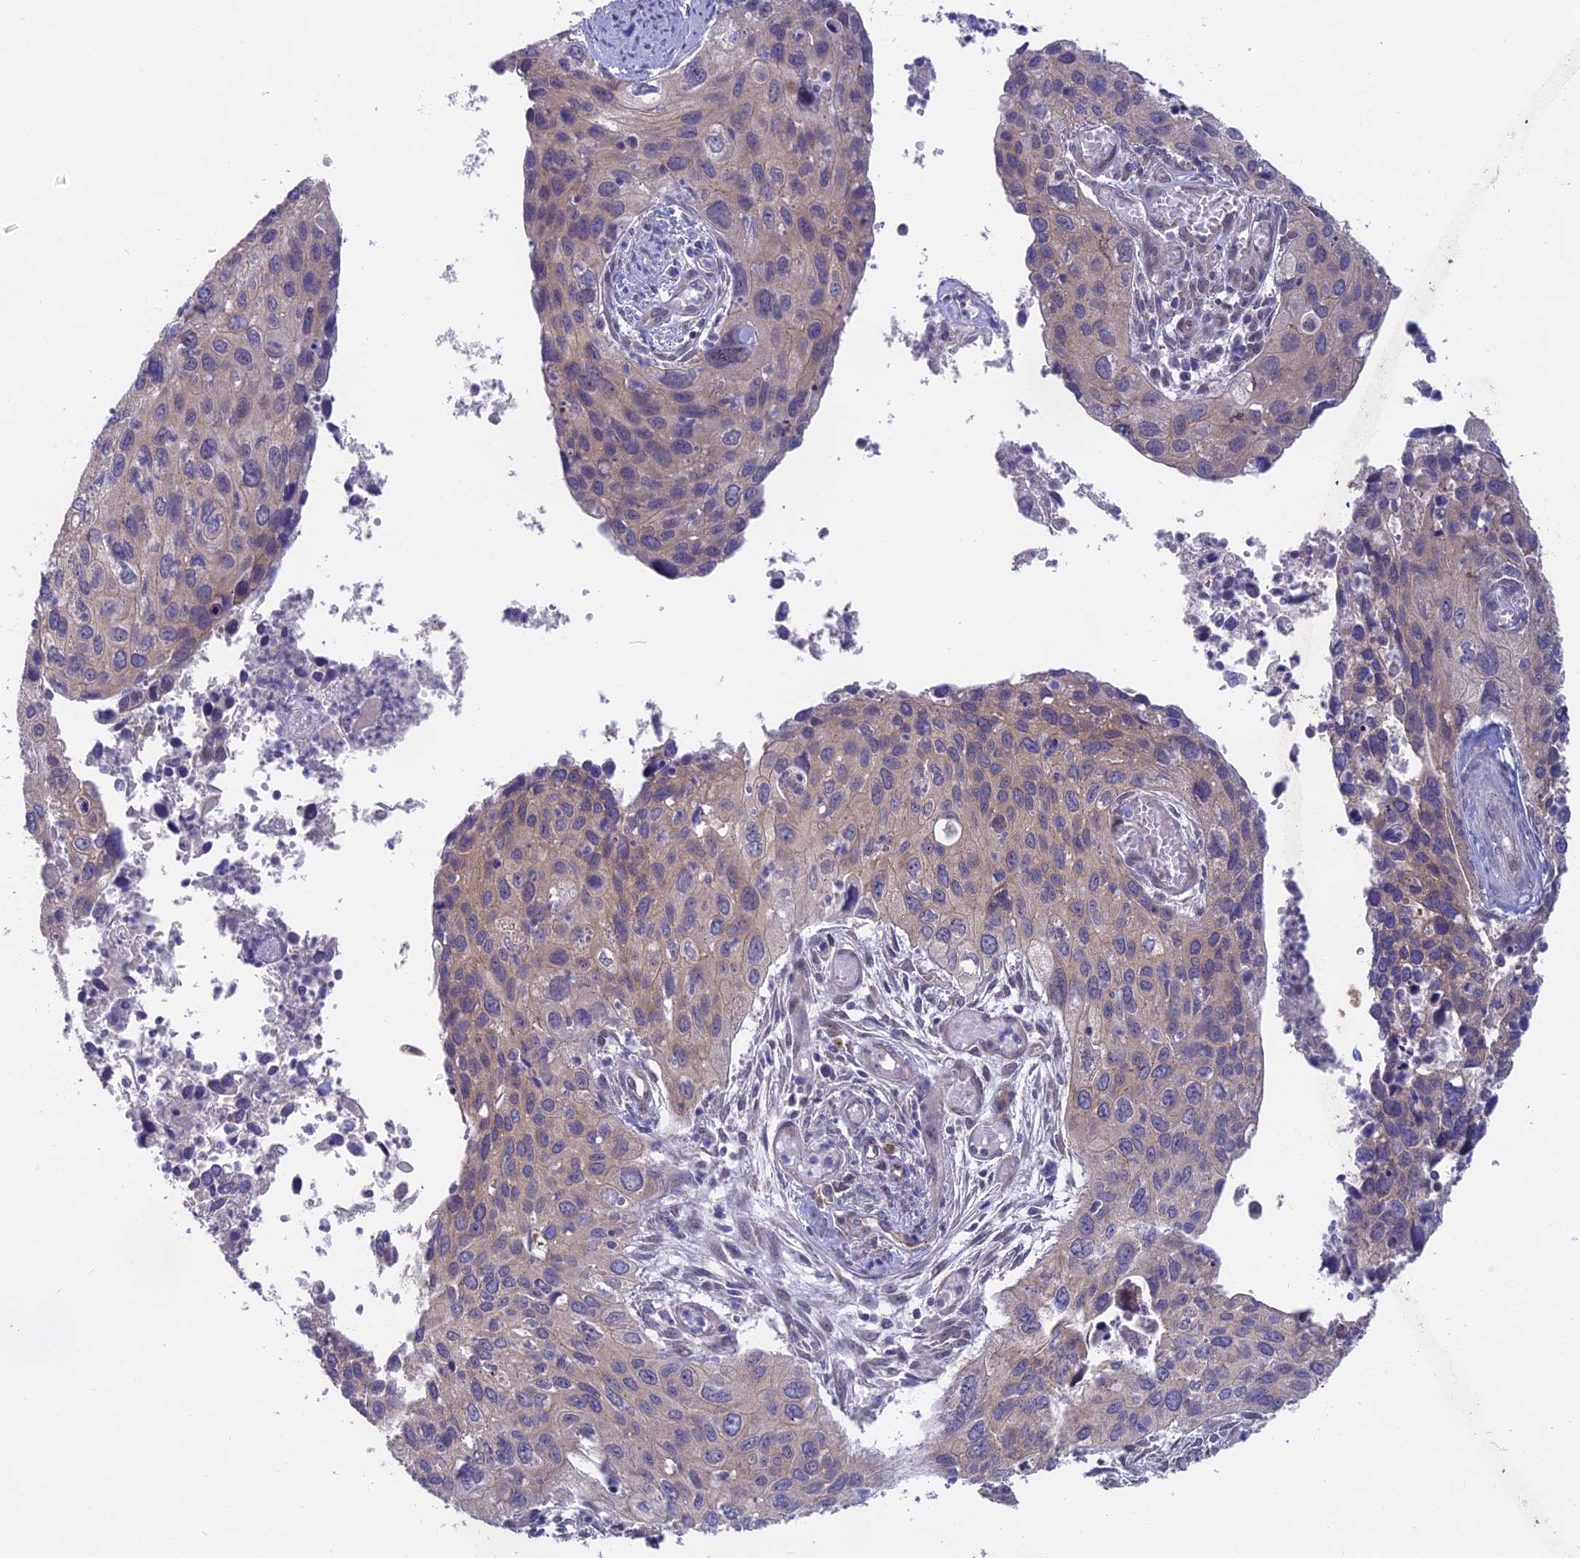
{"staining": {"intensity": "weak", "quantity": "<25%", "location": "cytoplasmic/membranous"}, "tissue": "cervical cancer", "cell_type": "Tumor cells", "image_type": "cancer", "snomed": [{"axis": "morphology", "description": "Squamous cell carcinoma, NOS"}, {"axis": "topography", "description": "Cervix"}], "caption": "High magnification brightfield microscopy of cervical cancer (squamous cell carcinoma) stained with DAB (3,3'-diaminobenzidine) (brown) and counterstained with hematoxylin (blue): tumor cells show no significant expression.", "gene": "TENT4B", "patient": {"sex": "female", "age": 55}}